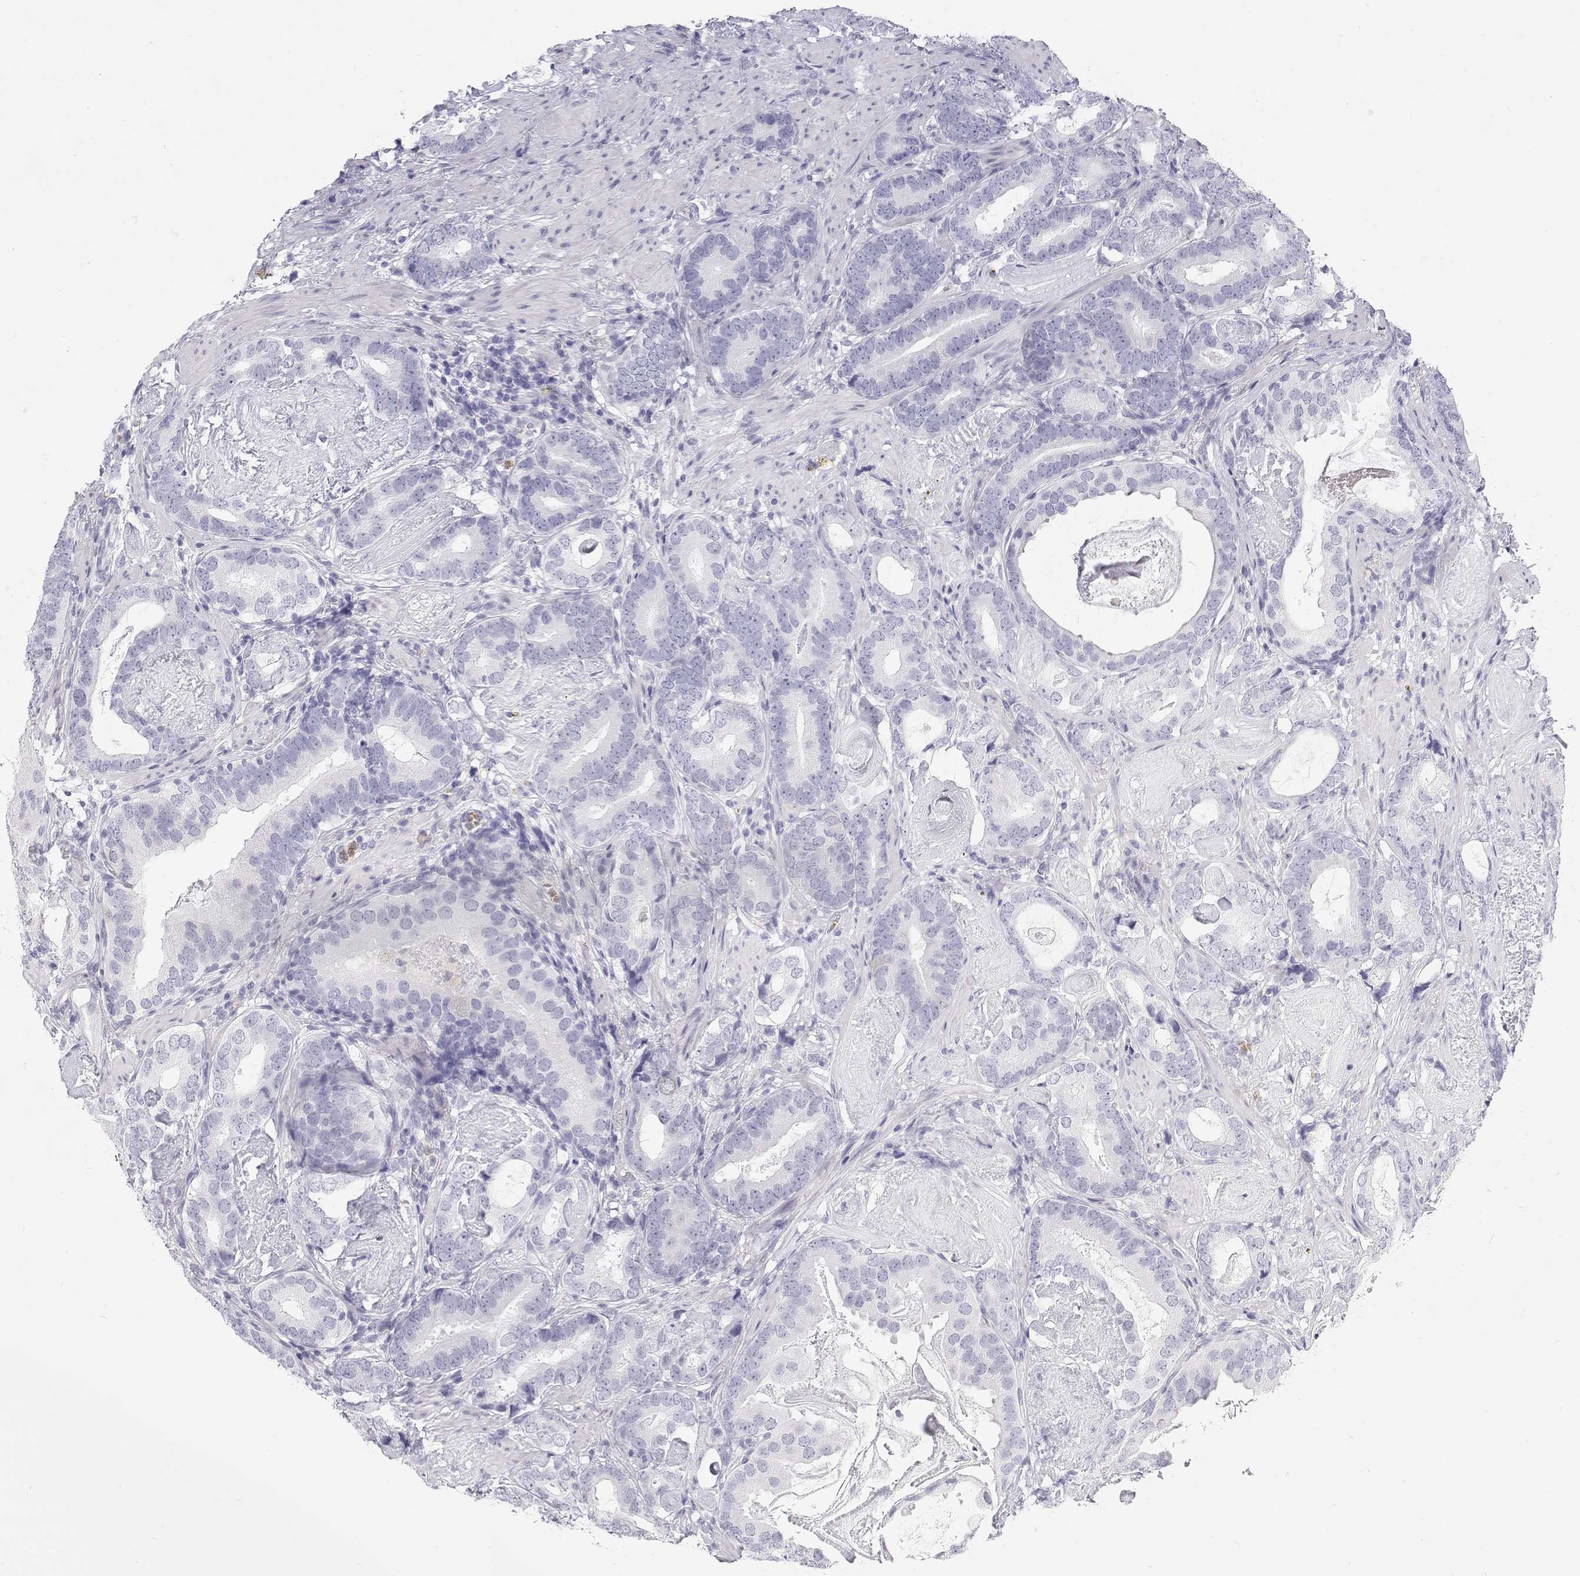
{"staining": {"intensity": "negative", "quantity": "none", "location": "none"}, "tissue": "prostate cancer", "cell_type": "Tumor cells", "image_type": "cancer", "snomed": [{"axis": "morphology", "description": "Adenocarcinoma, Low grade"}, {"axis": "topography", "description": "Prostate and seminal vesicle, NOS"}], "caption": "Adenocarcinoma (low-grade) (prostate) stained for a protein using immunohistochemistry exhibits no positivity tumor cells.", "gene": "SFTPB", "patient": {"sex": "male", "age": 71}}